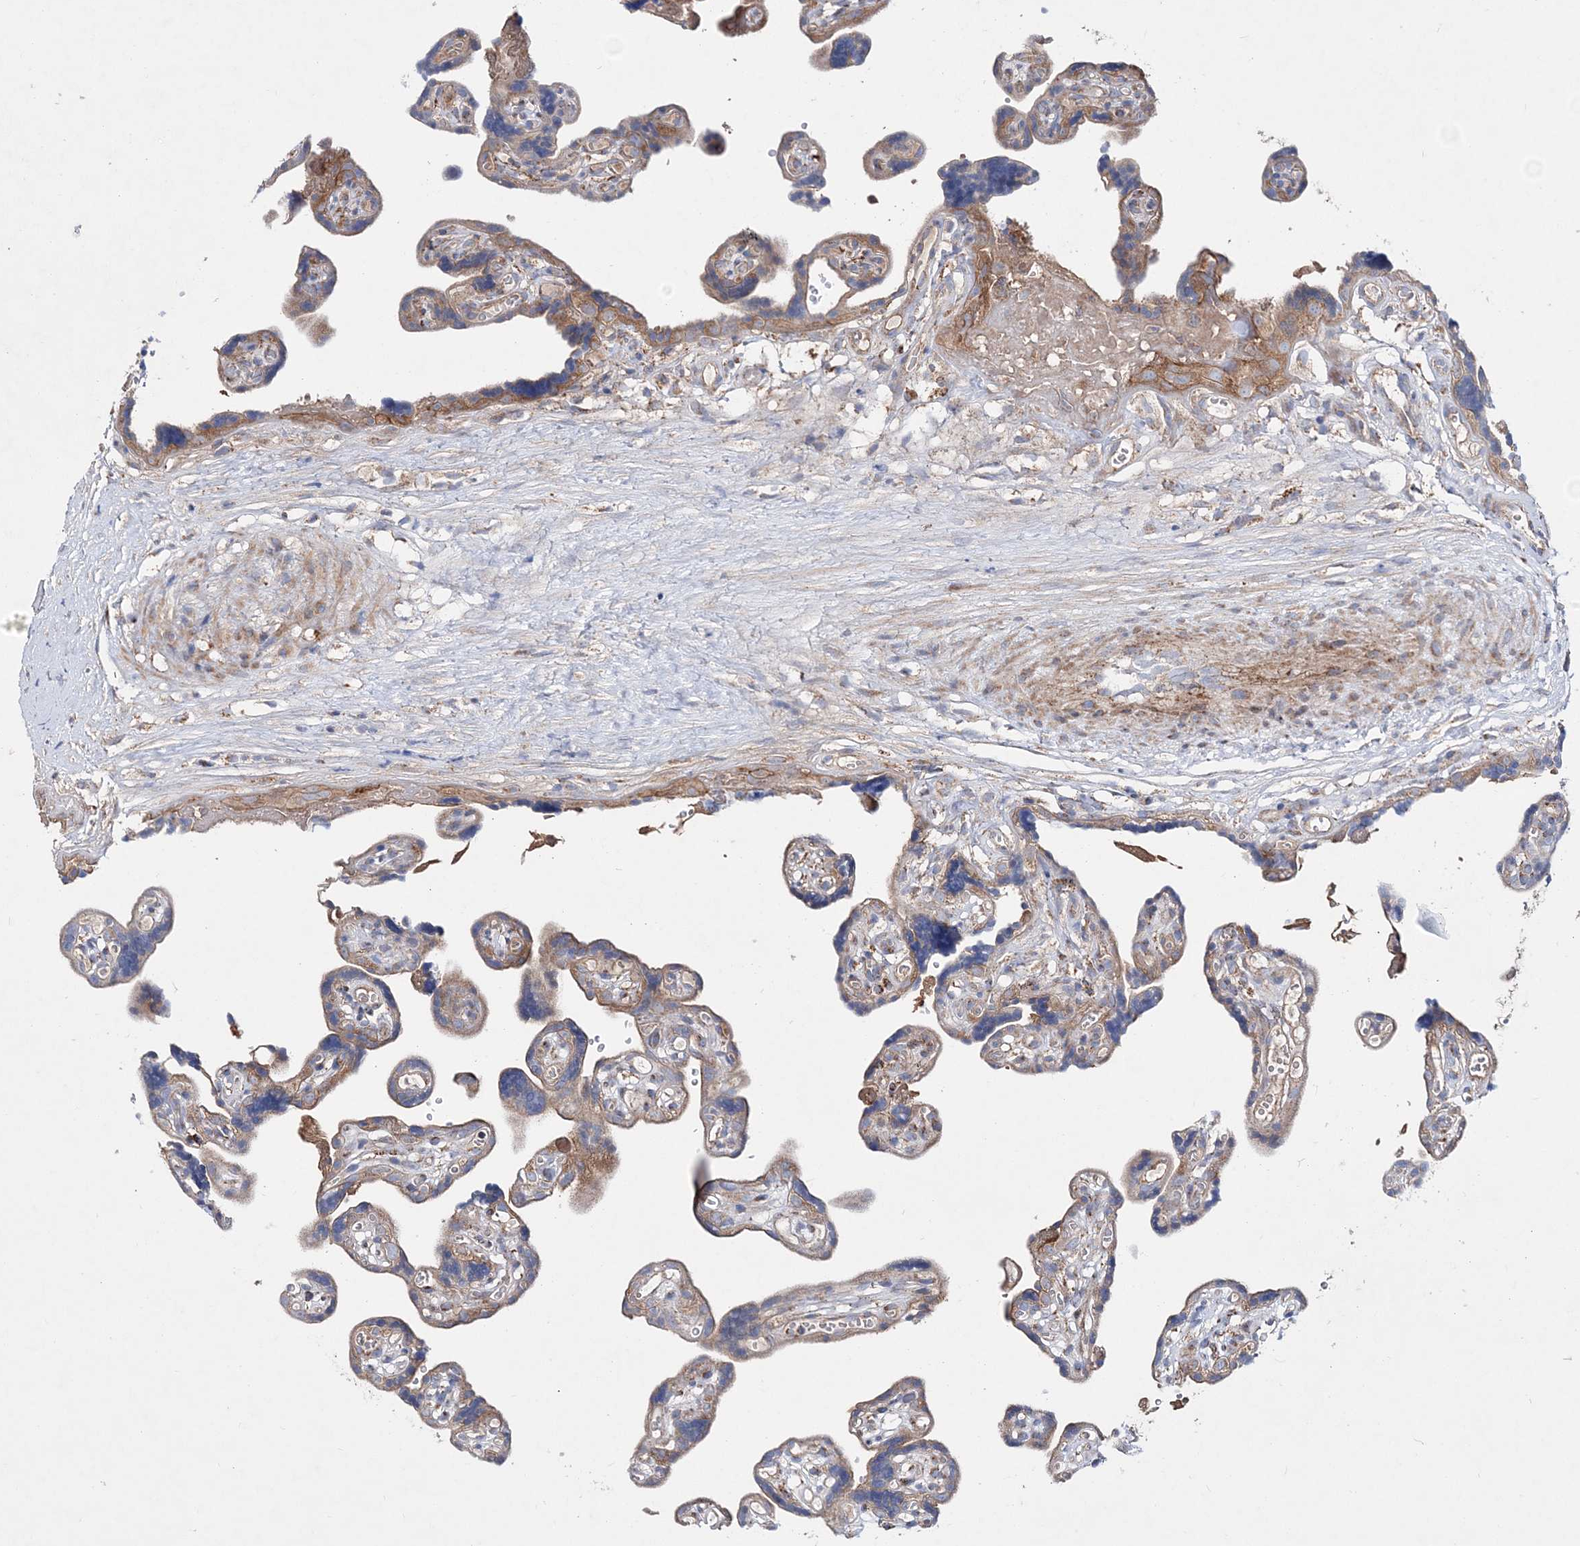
{"staining": {"intensity": "moderate", "quantity": ">75%", "location": "cytoplasmic/membranous"}, "tissue": "placenta", "cell_type": "Trophoblastic cells", "image_type": "normal", "snomed": [{"axis": "morphology", "description": "Normal tissue, NOS"}, {"axis": "topography", "description": "Placenta"}], "caption": "Placenta stained with a brown dye exhibits moderate cytoplasmic/membranous positive staining in approximately >75% of trophoblastic cells.", "gene": "NGLY1", "patient": {"sex": "female", "age": 30}}